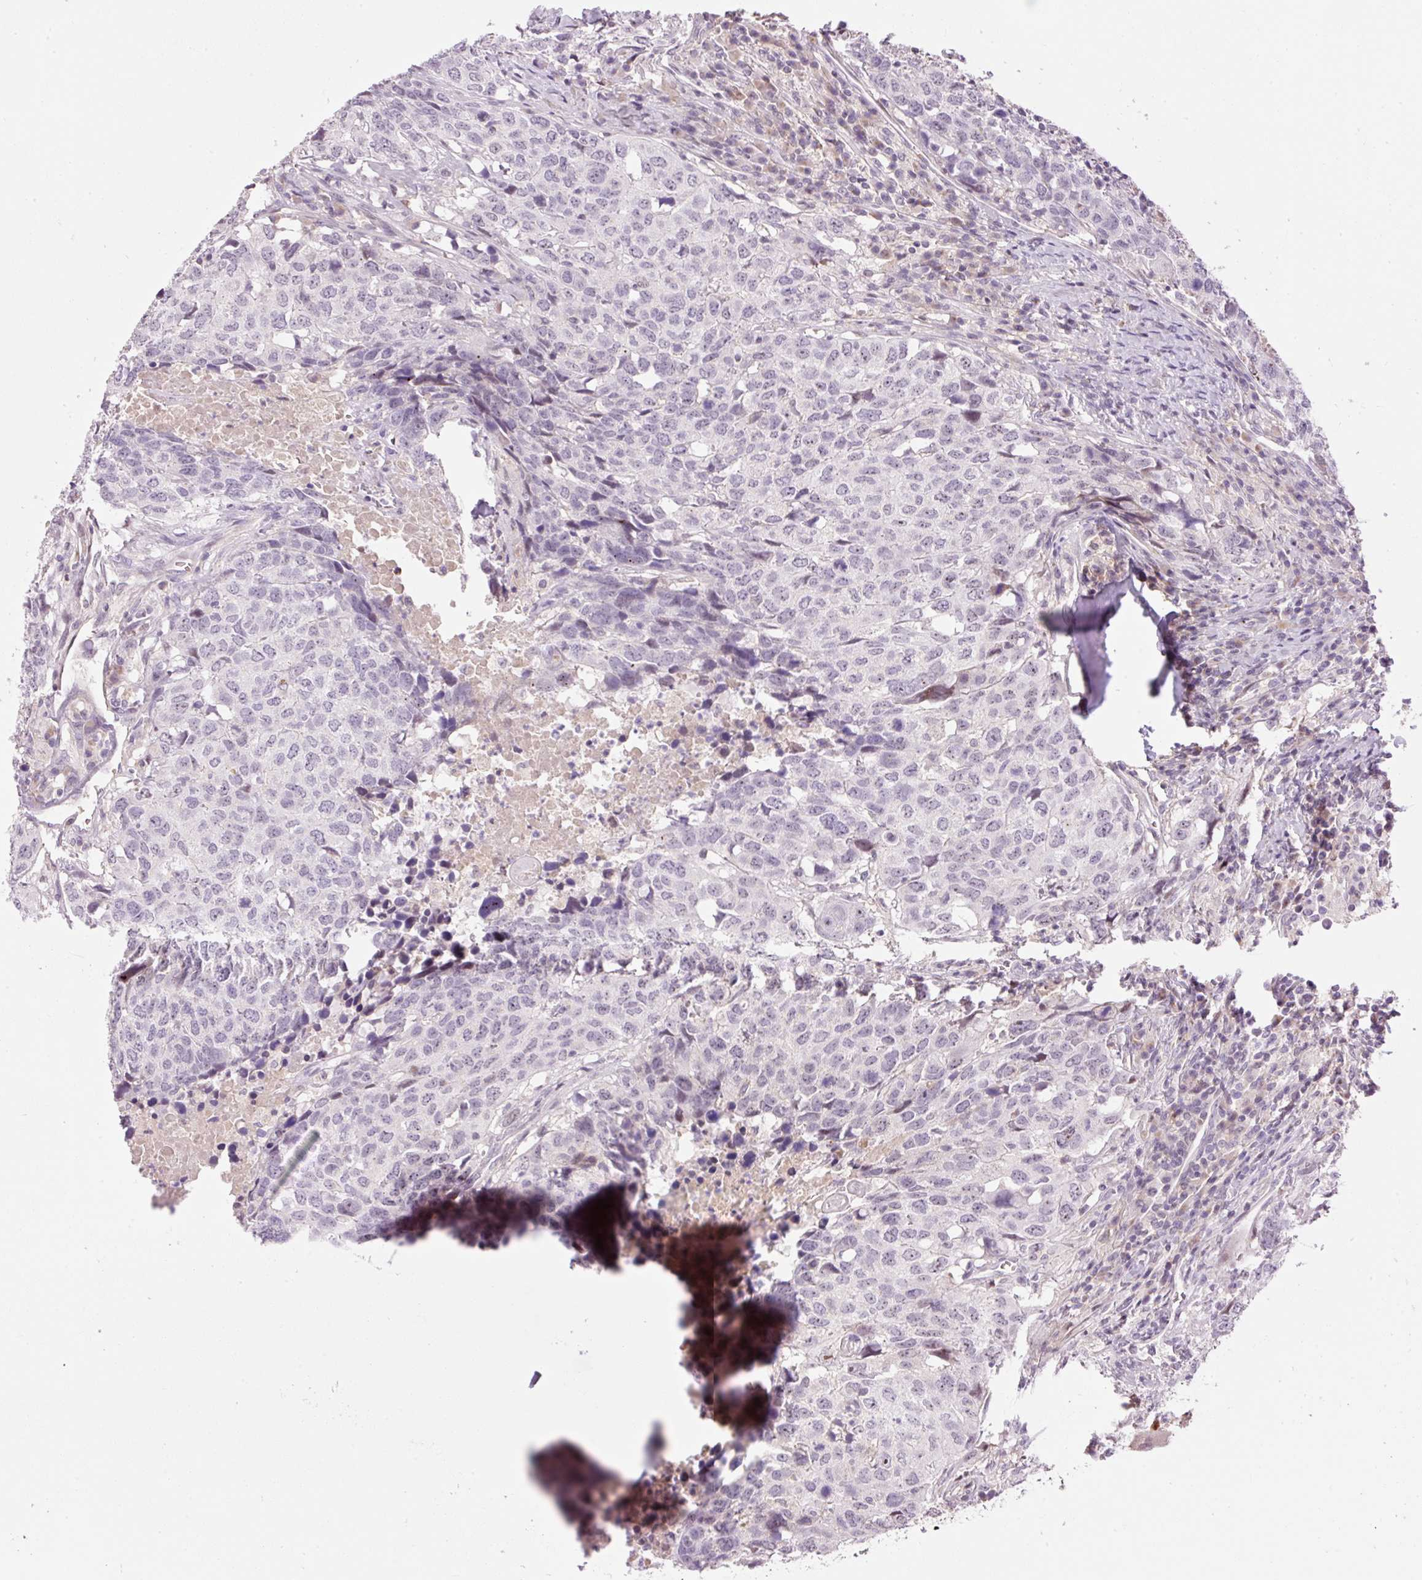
{"staining": {"intensity": "negative", "quantity": "none", "location": "none"}, "tissue": "head and neck cancer", "cell_type": "Tumor cells", "image_type": "cancer", "snomed": [{"axis": "morphology", "description": "Normal tissue, NOS"}, {"axis": "morphology", "description": "Squamous cell carcinoma, NOS"}, {"axis": "topography", "description": "Skeletal muscle"}, {"axis": "topography", "description": "Vascular tissue"}, {"axis": "topography", "description": "Peripheral nerve tissue"}, {"axis": "topography", "description": "Head-Neck"}], "caption": "Protein analysis of head and neck cancer exhibits no significant staining in tumor cells.", "gene": "HNF1A", "patient": {"sex": "male", "age": 66}}